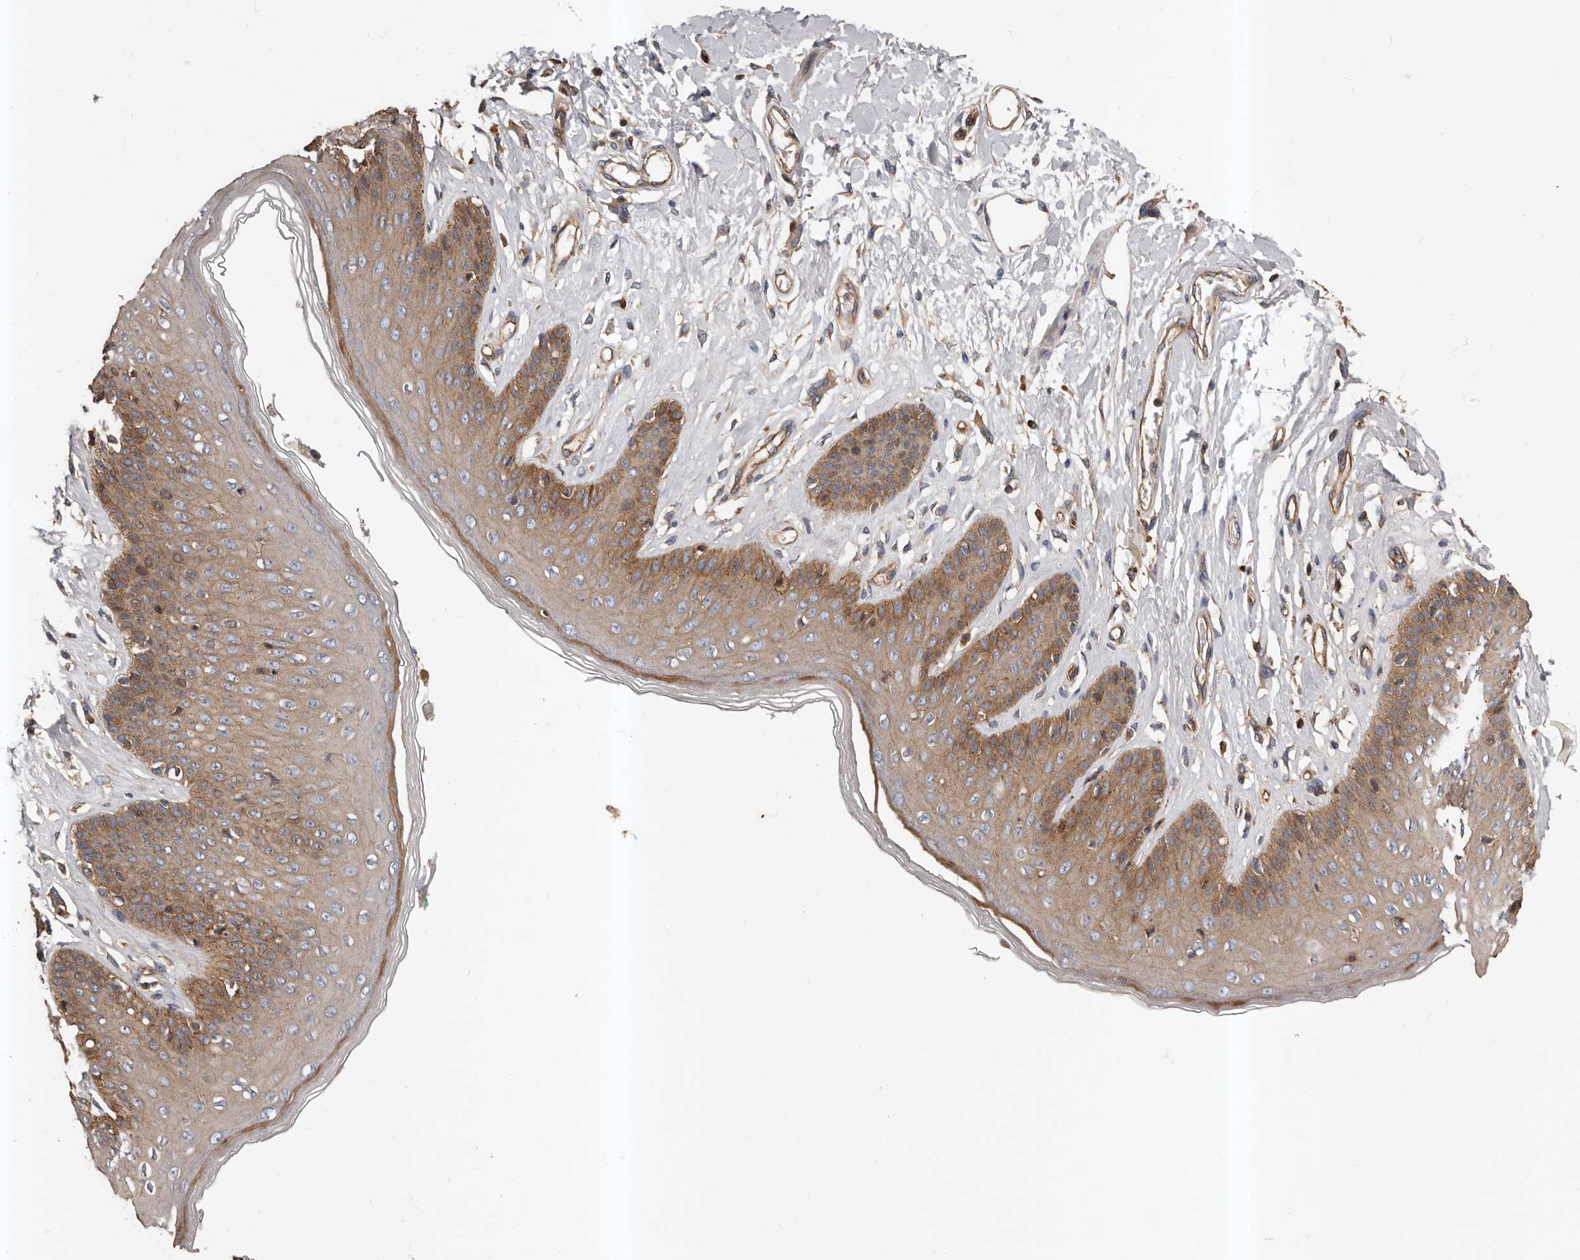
{"staining": {"intensity": "moderate", "quantity": ">75%", "location": "cytoplasmic/membranous"}, "tissue": "skin", "cell_type": "Epidermal cells", "image_type": "normal", "snomed": [{"axis": "morphology", "description": "Normal tissue, NOS"}, {"axis": "morphology", "description": "Squamous cell carcinoma, NOS"}, {"axis": "topography", "description": "Vulva"}], "caption": "Immunohistochemical staining of unremarkable skin displays medium levels of moderate cytoplasmic/membranous staining in about >75% of epidermal cells.", "gene": "PNRC2", "patient": {"sex": "female", "age": 85}}